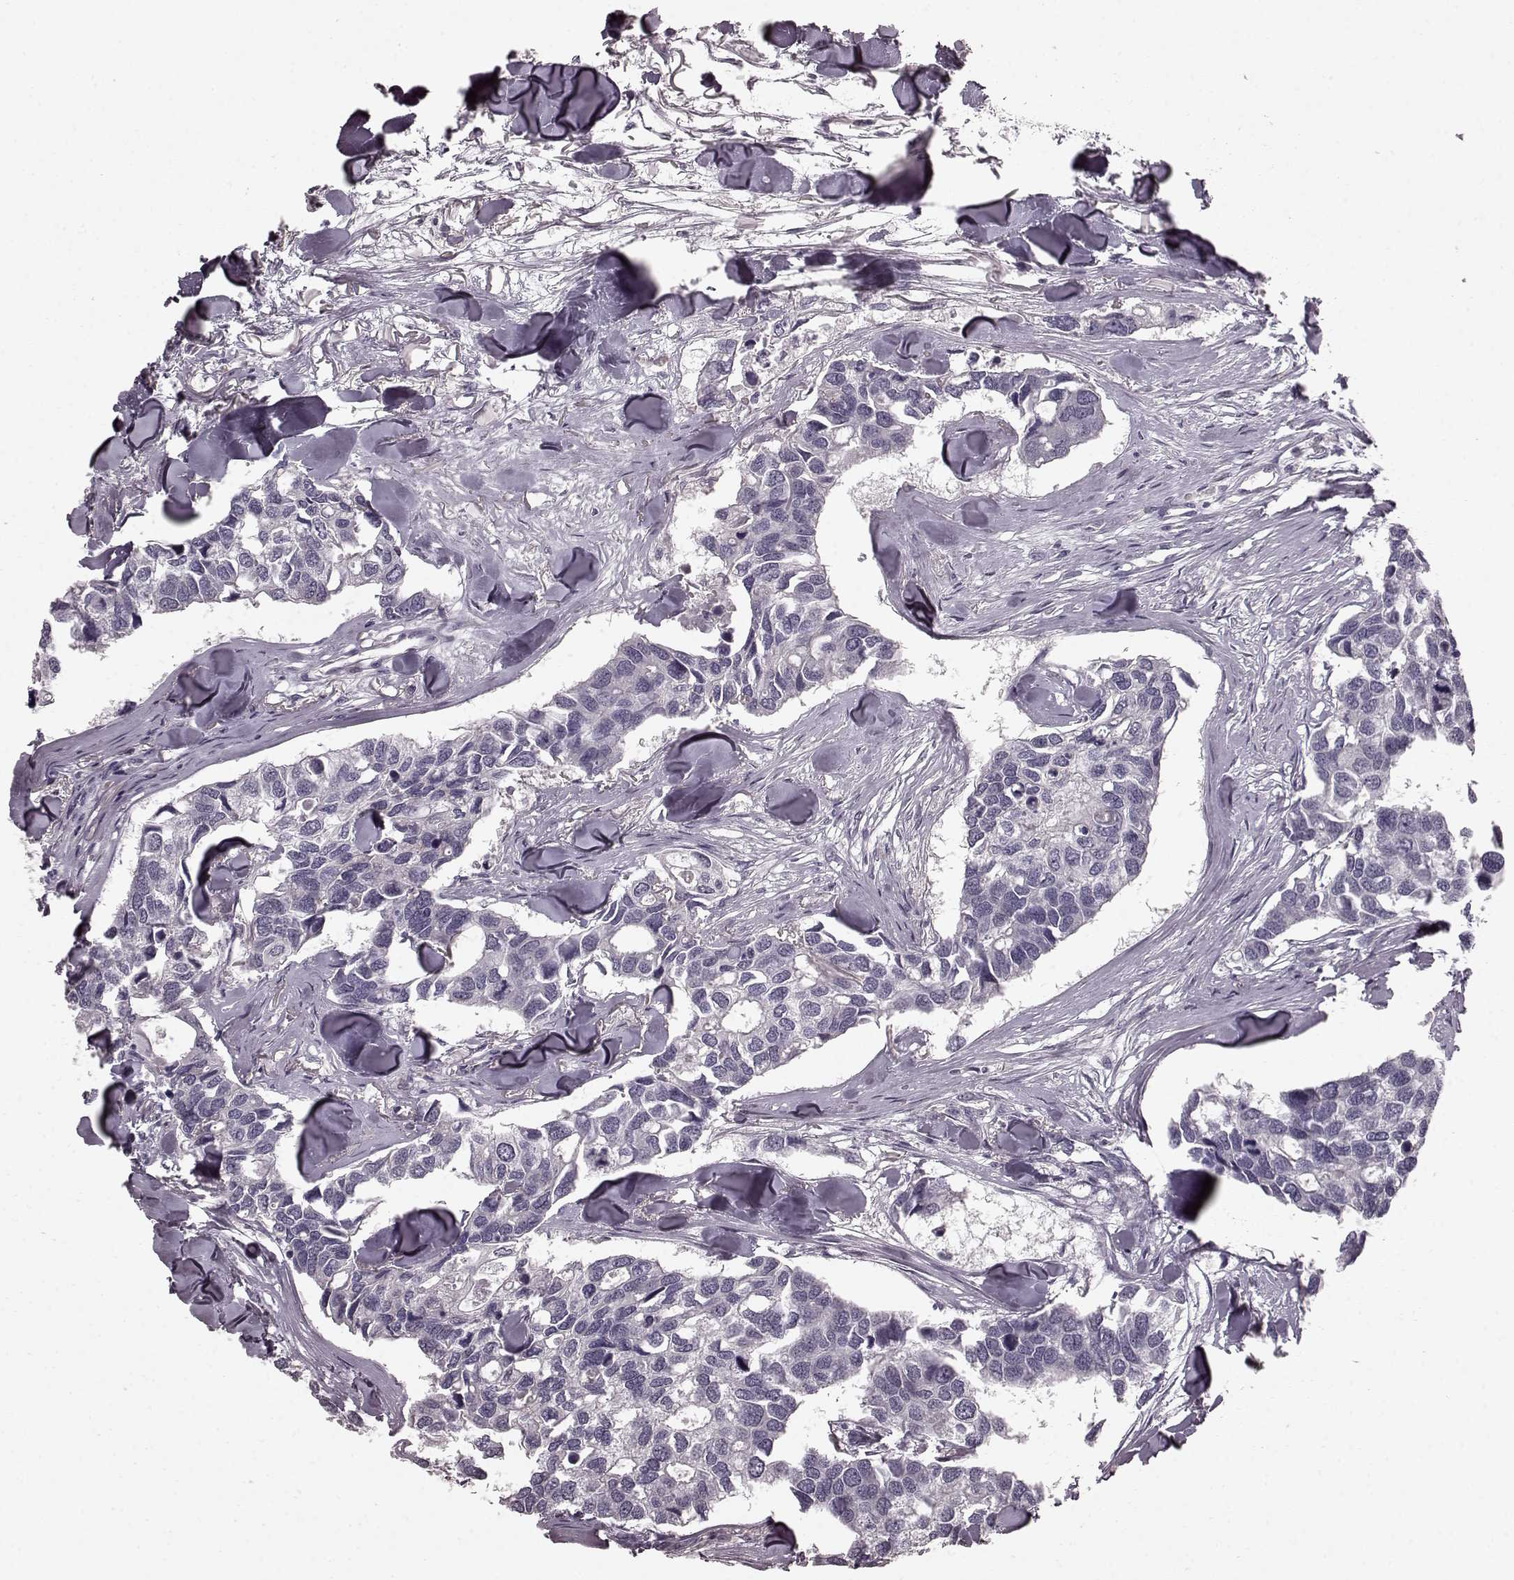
{"staining": {"intensity": "negative", "quantity": "none", "location": "none"}, "tissue": "breast cancer", "cell_type": "Tumor cells", "image_type": "cancer", "snomed": [{"axis": "morphology", "description": "Duct carcinoma"}, {"axis": "topography", "description": "Breast"}], "caption": "Breast cancer (infiltrating ductal carcinoma) was stained to show a protein in brown. There is no significant expression in tumor cells.", "gene": "CD28", "patient": {"sex": "female", "age": 83}}